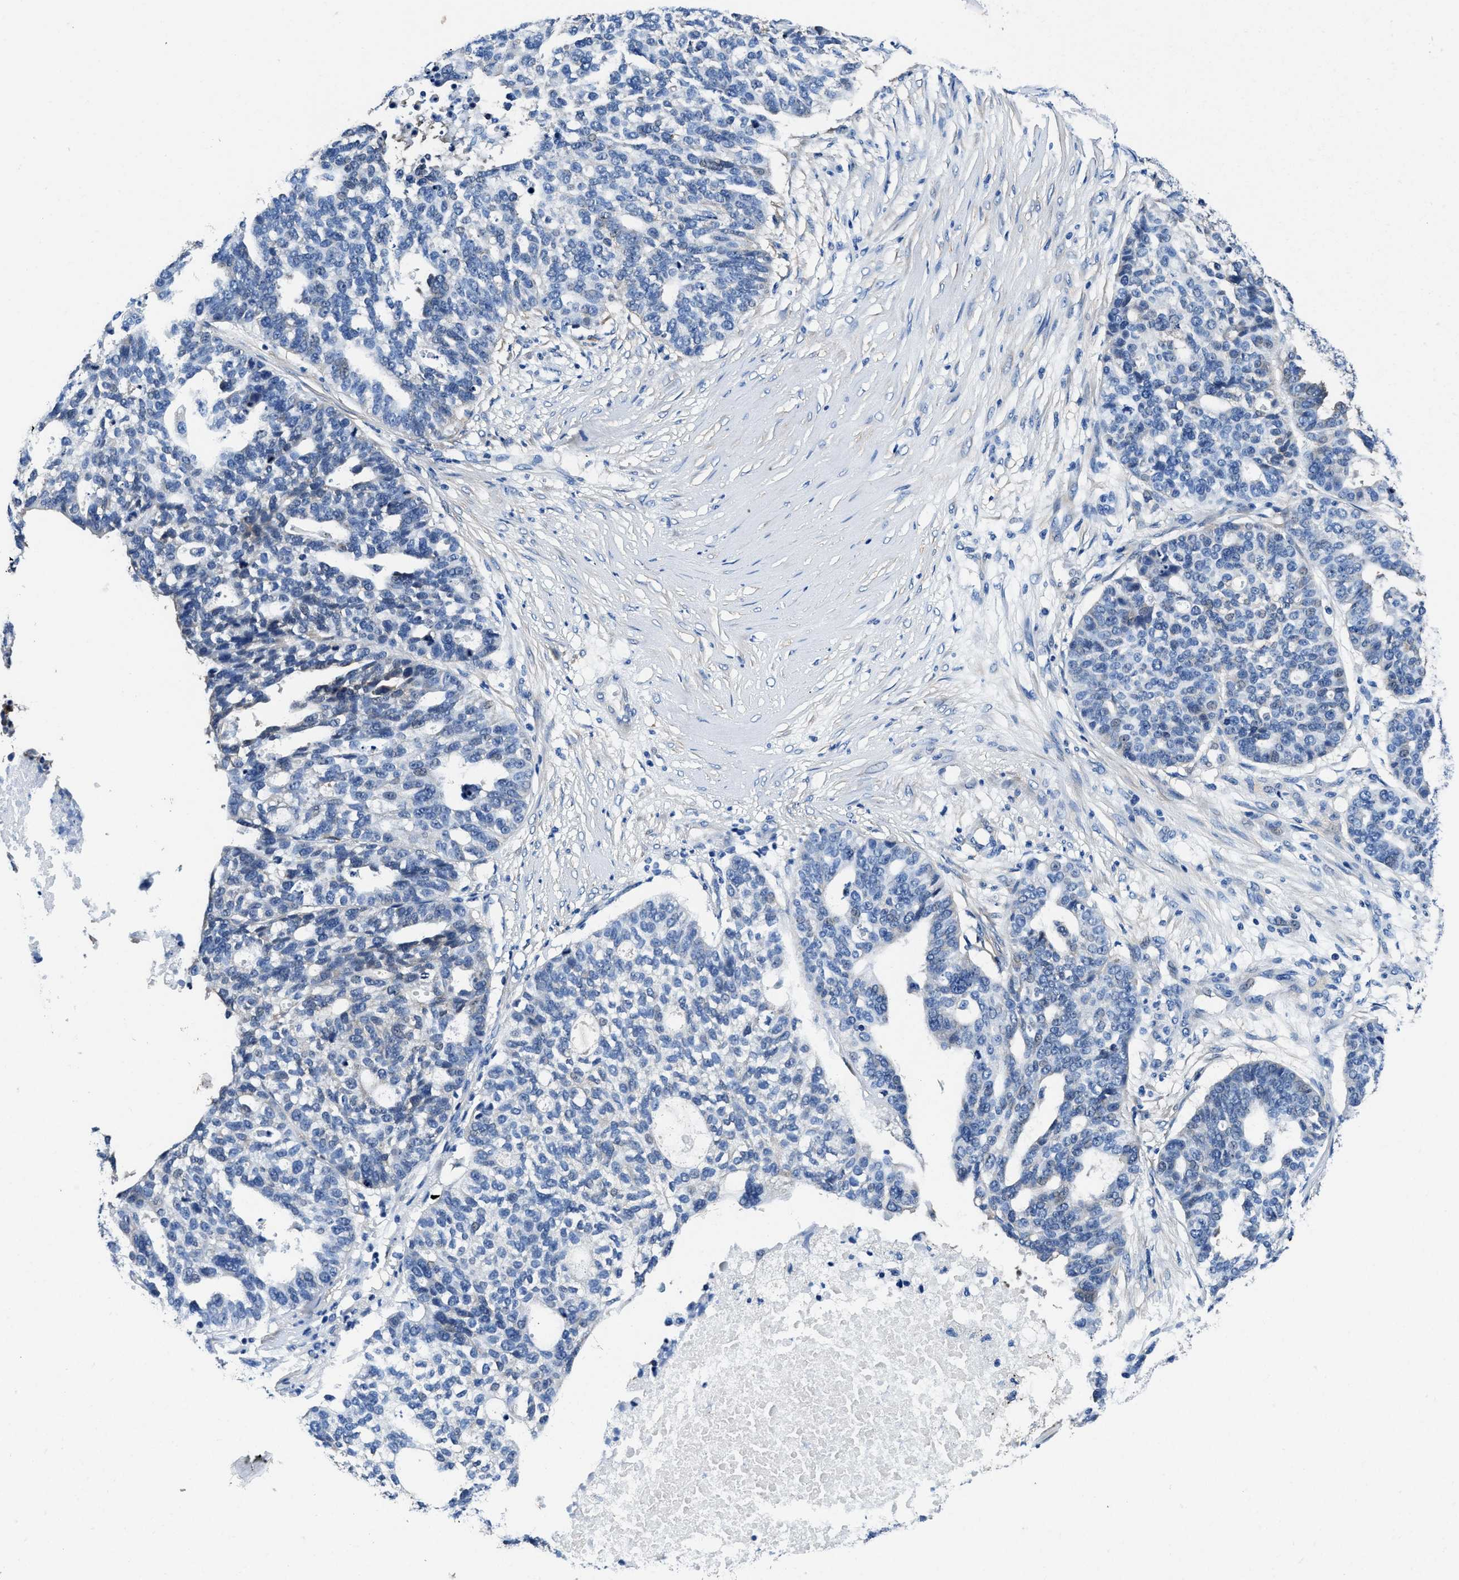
{"staining": {"intensity": "negative", "quantity": "none", "location": "none"}, "tissue": "ovarian cancer", "cell_type": "Tumor cells", "image_type": "cancer", "snomed": [{"axis": "morphology", "description": "Cystadenocarcinoma, serous, NOS"}, {"axis": "topography", "description": "Ovary"}], "caption": "Immunohistochemistry (IHC) image of neoplastic tissue: human ovarian cancer stained with DAB (3,3'-diaminobenzidine) reveals no significant protein positivity in tumor cells. (Brightfield microscopy of DAB immunohistochemistry at high magnification).", "gene": "NEU1", "patient": {"sex": "female", "age": 59}}